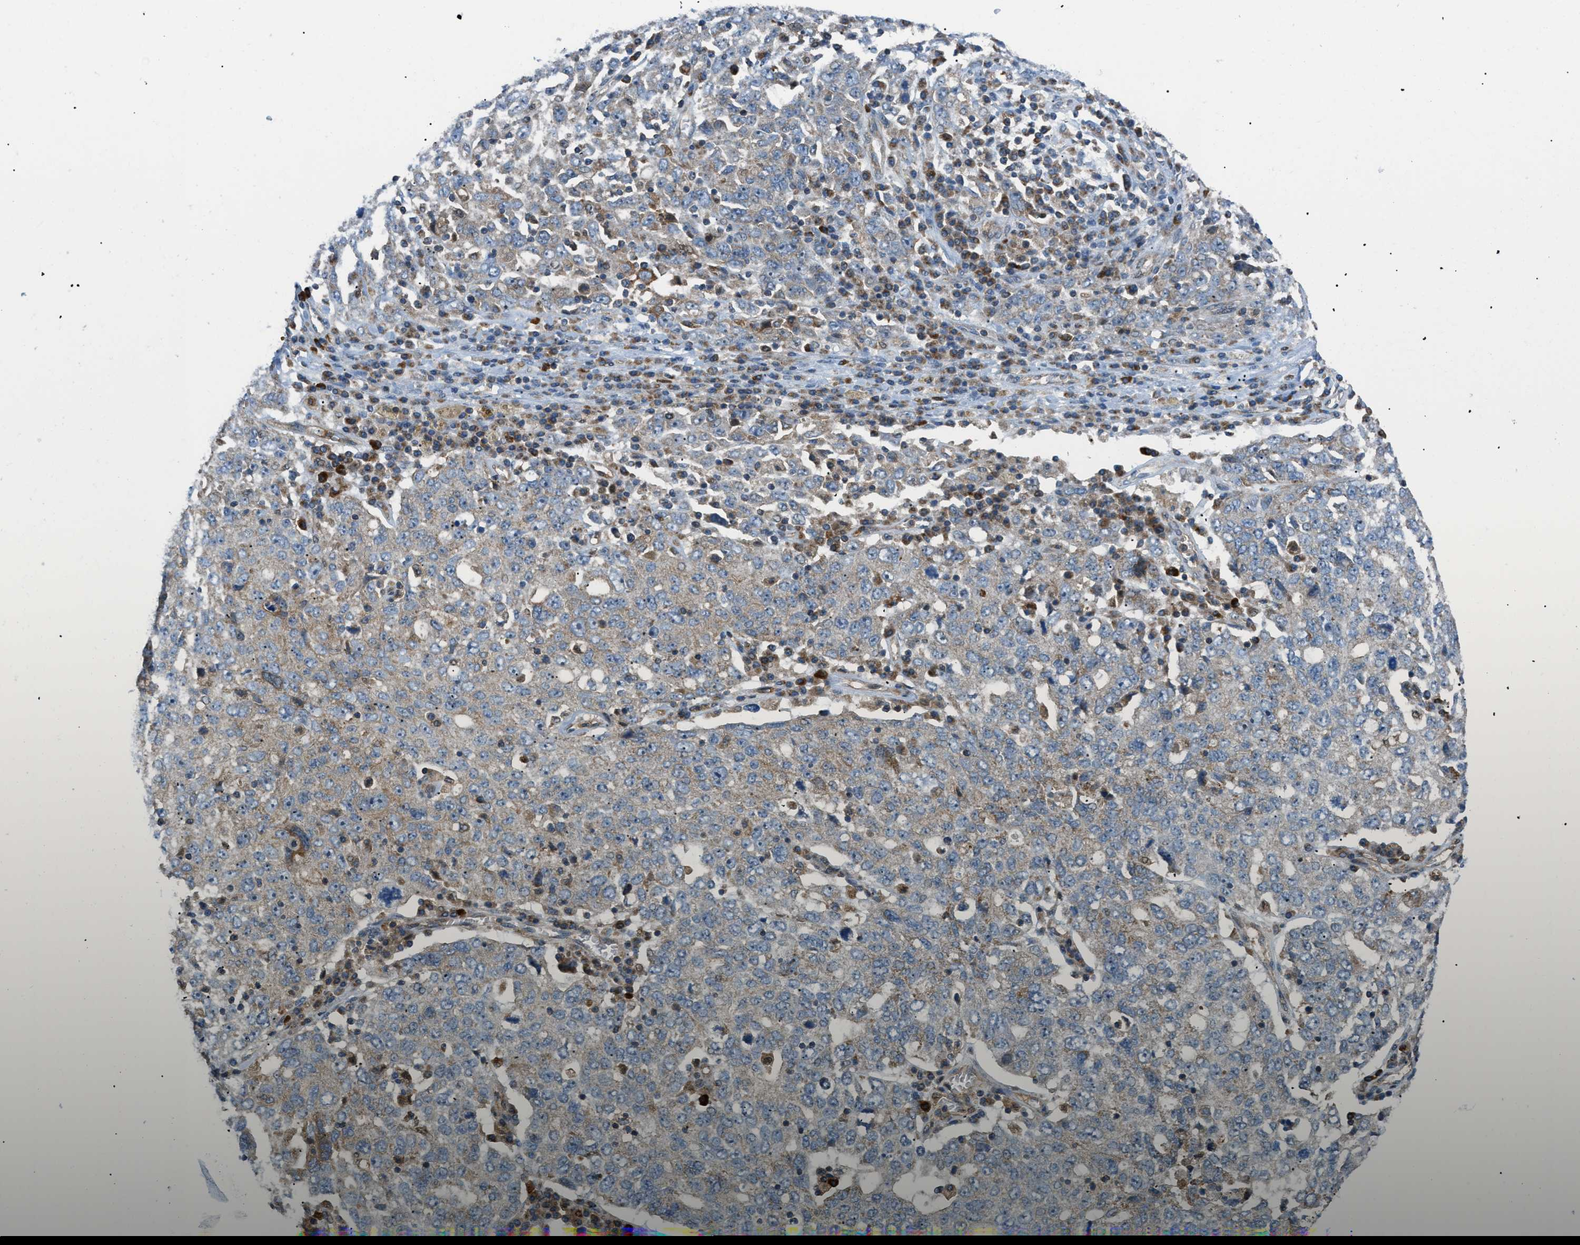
{"staining": {"intensity": "weak", "quantity": "25%-75%", "location": "cytoplasmic/membranous"}, "tissue": "ovarian cancer", "cell_type": "Tumor cells", "image_type": "cancer", "snomed": [{"axis": "morphology", "description": "Carcinoma, endometroid"}, {"axis": "topography", "description": "Ovary"}], "caption": "Ovarian cancer stained with a brown dye shows weak cytoplasmic/membranous positive positivity in approximately 25%-75% of tumor cells.", "gene": "ATP2A3", "patient": {"sex": "female", "age": 62}}